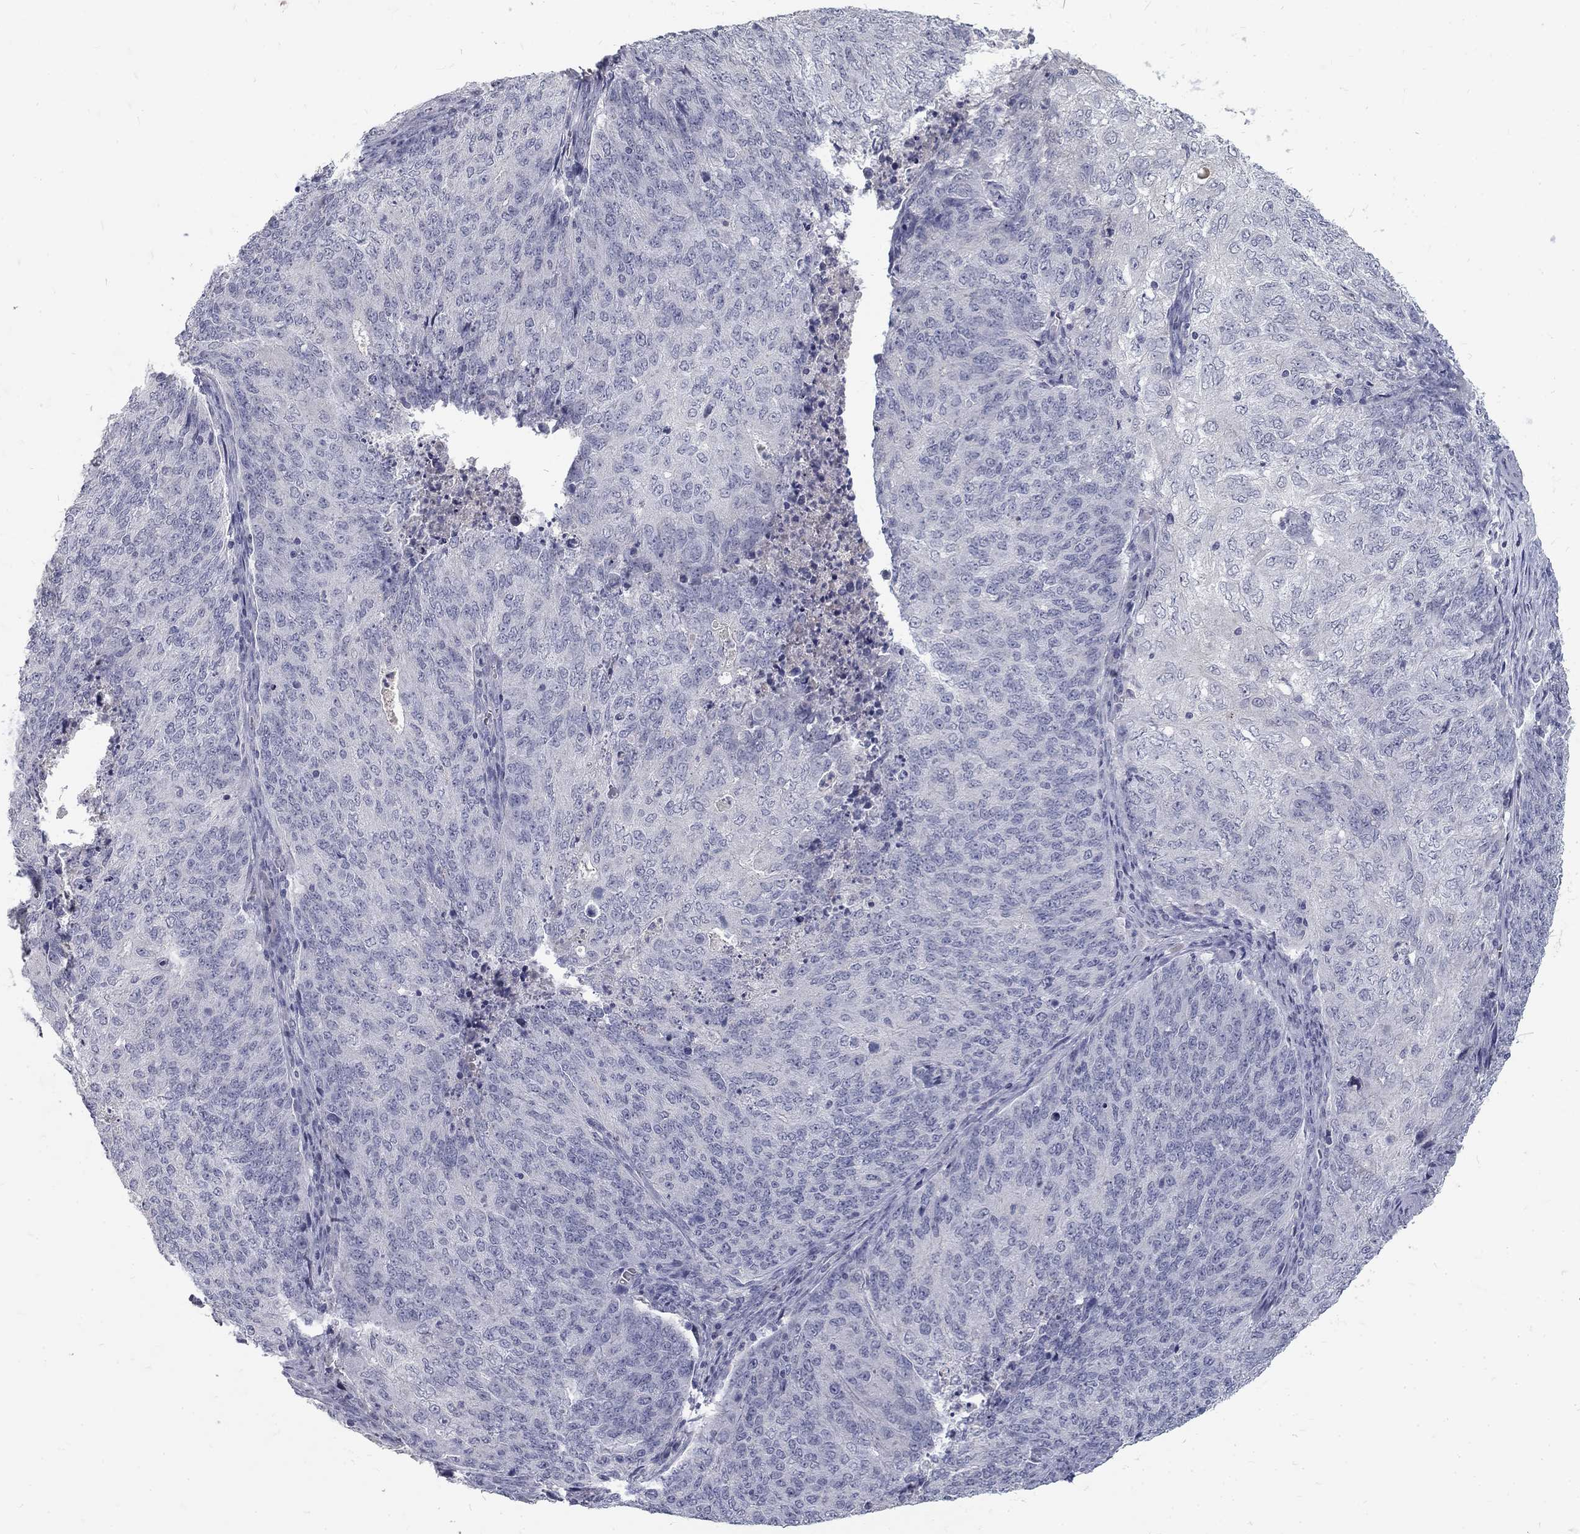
{"staining": {"intensity": "negative", "quantity": "none", "location": "none"}, "tissue": "endometrial cancer", "cell_type": "Tumor cells", "image_type": "cancer", "snomed": [{"axis": "morphology", "description": "Adenocarcinoma, NOS"}, {"axis": "topography", "description": "Endometrium"}], "caption": "Protein analysis of endometrial adenocarcinoma demonstrates no significant expression in tumor cells.", "gene": "NOS1", "patient": {"sex": "female", "age": 82}}